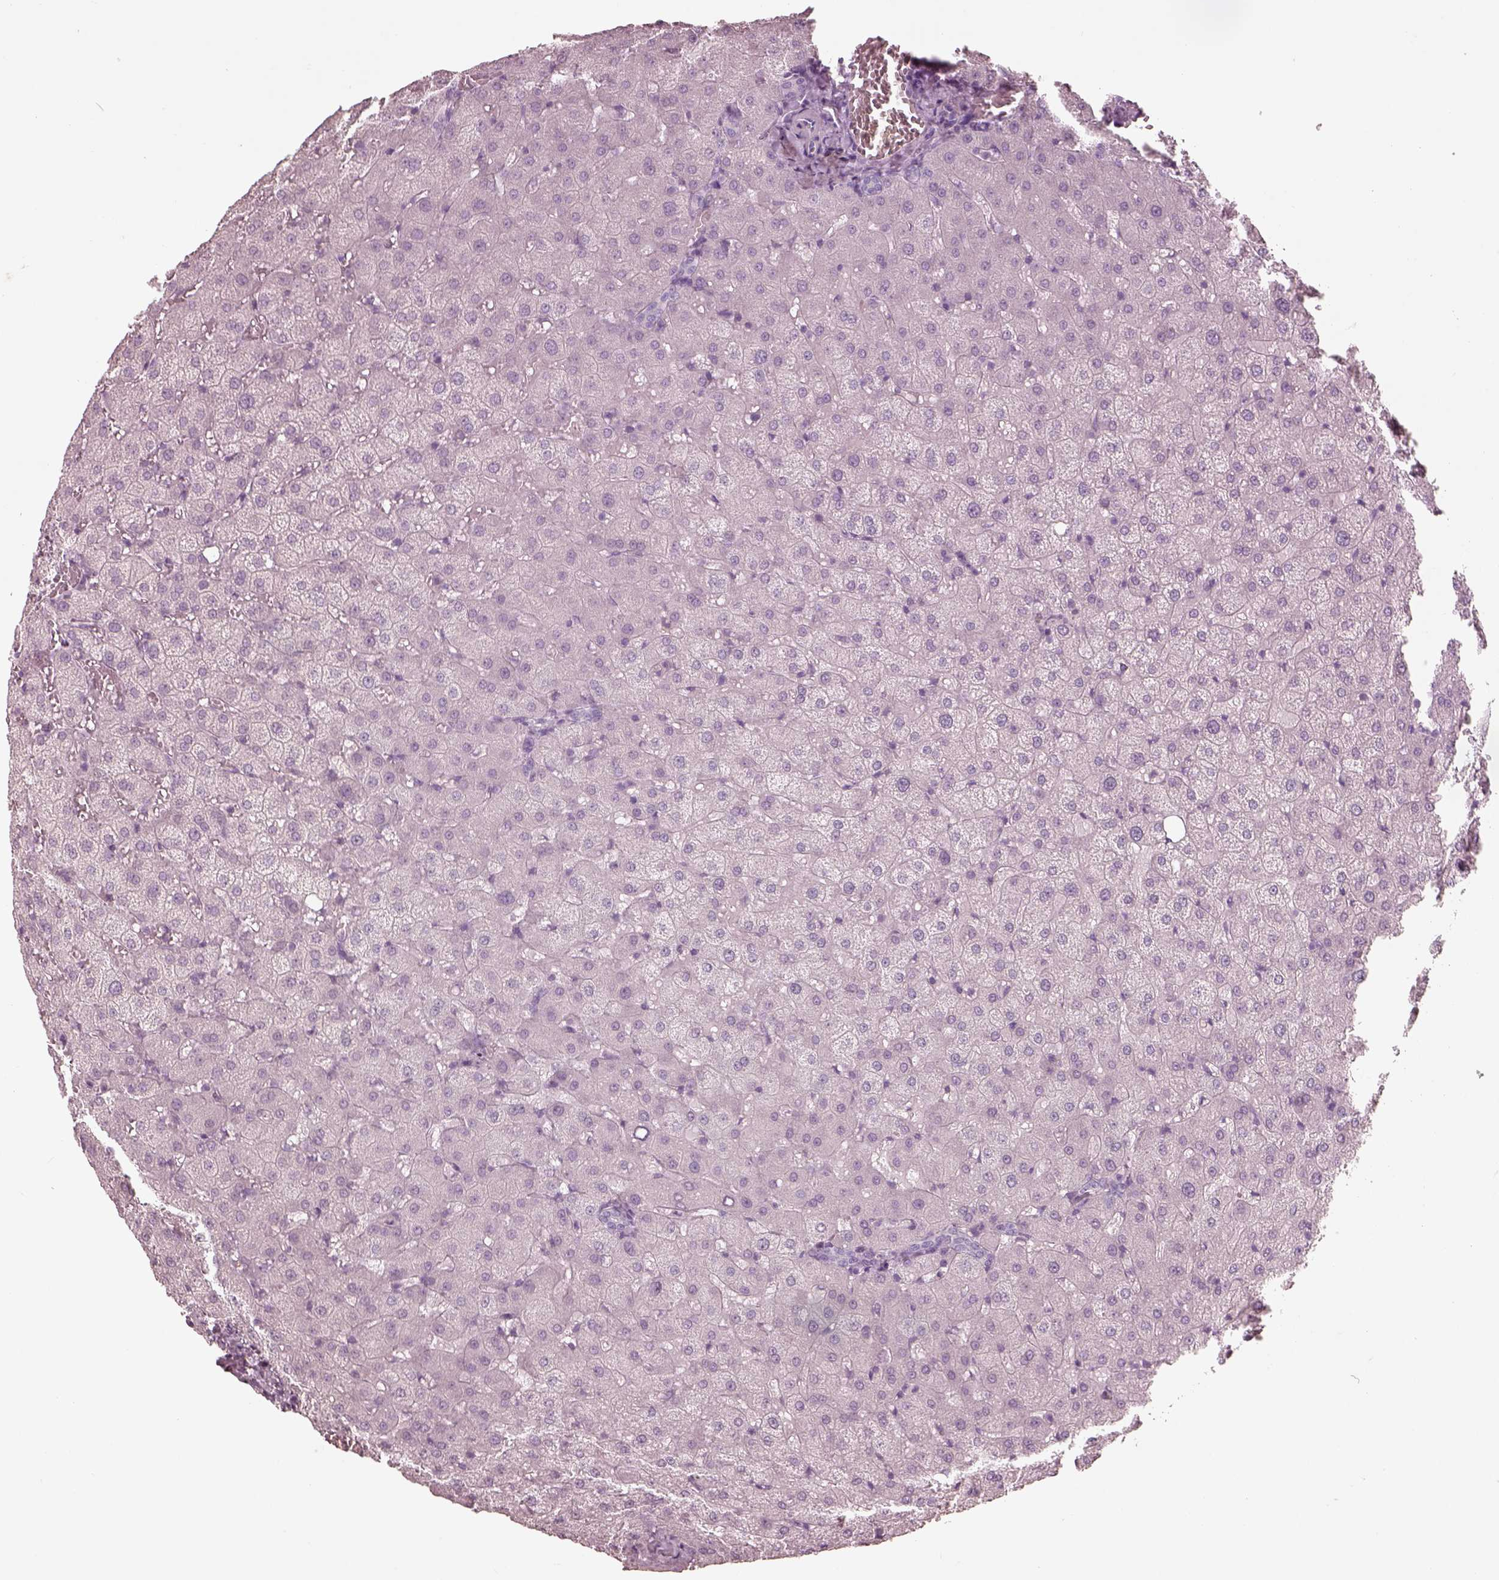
{"staining": {"intensity": "negative", "quantity": "none", "location": "none"}, "tissue": "liver", "cell_type": "Cholangiocytes", "image_type": "normal", "snomed": [{"axis": "morphology", "description": "Normal tissue, NOS"}, {"axis": "topography", "description": "Liver"}], "caption": "Immunohistochemical staining of normal human liver exhibits no significant expression in cholangiocytes. The staining was performed using DAB (3,3'-diaminobenzidine) to visualize the protein expression in brown, while the nuclei were stained in blue with hematoxylin (Magnification: 20x).", "gene": "PDCD1", "patient": {"sex": "female", "age": 50}}